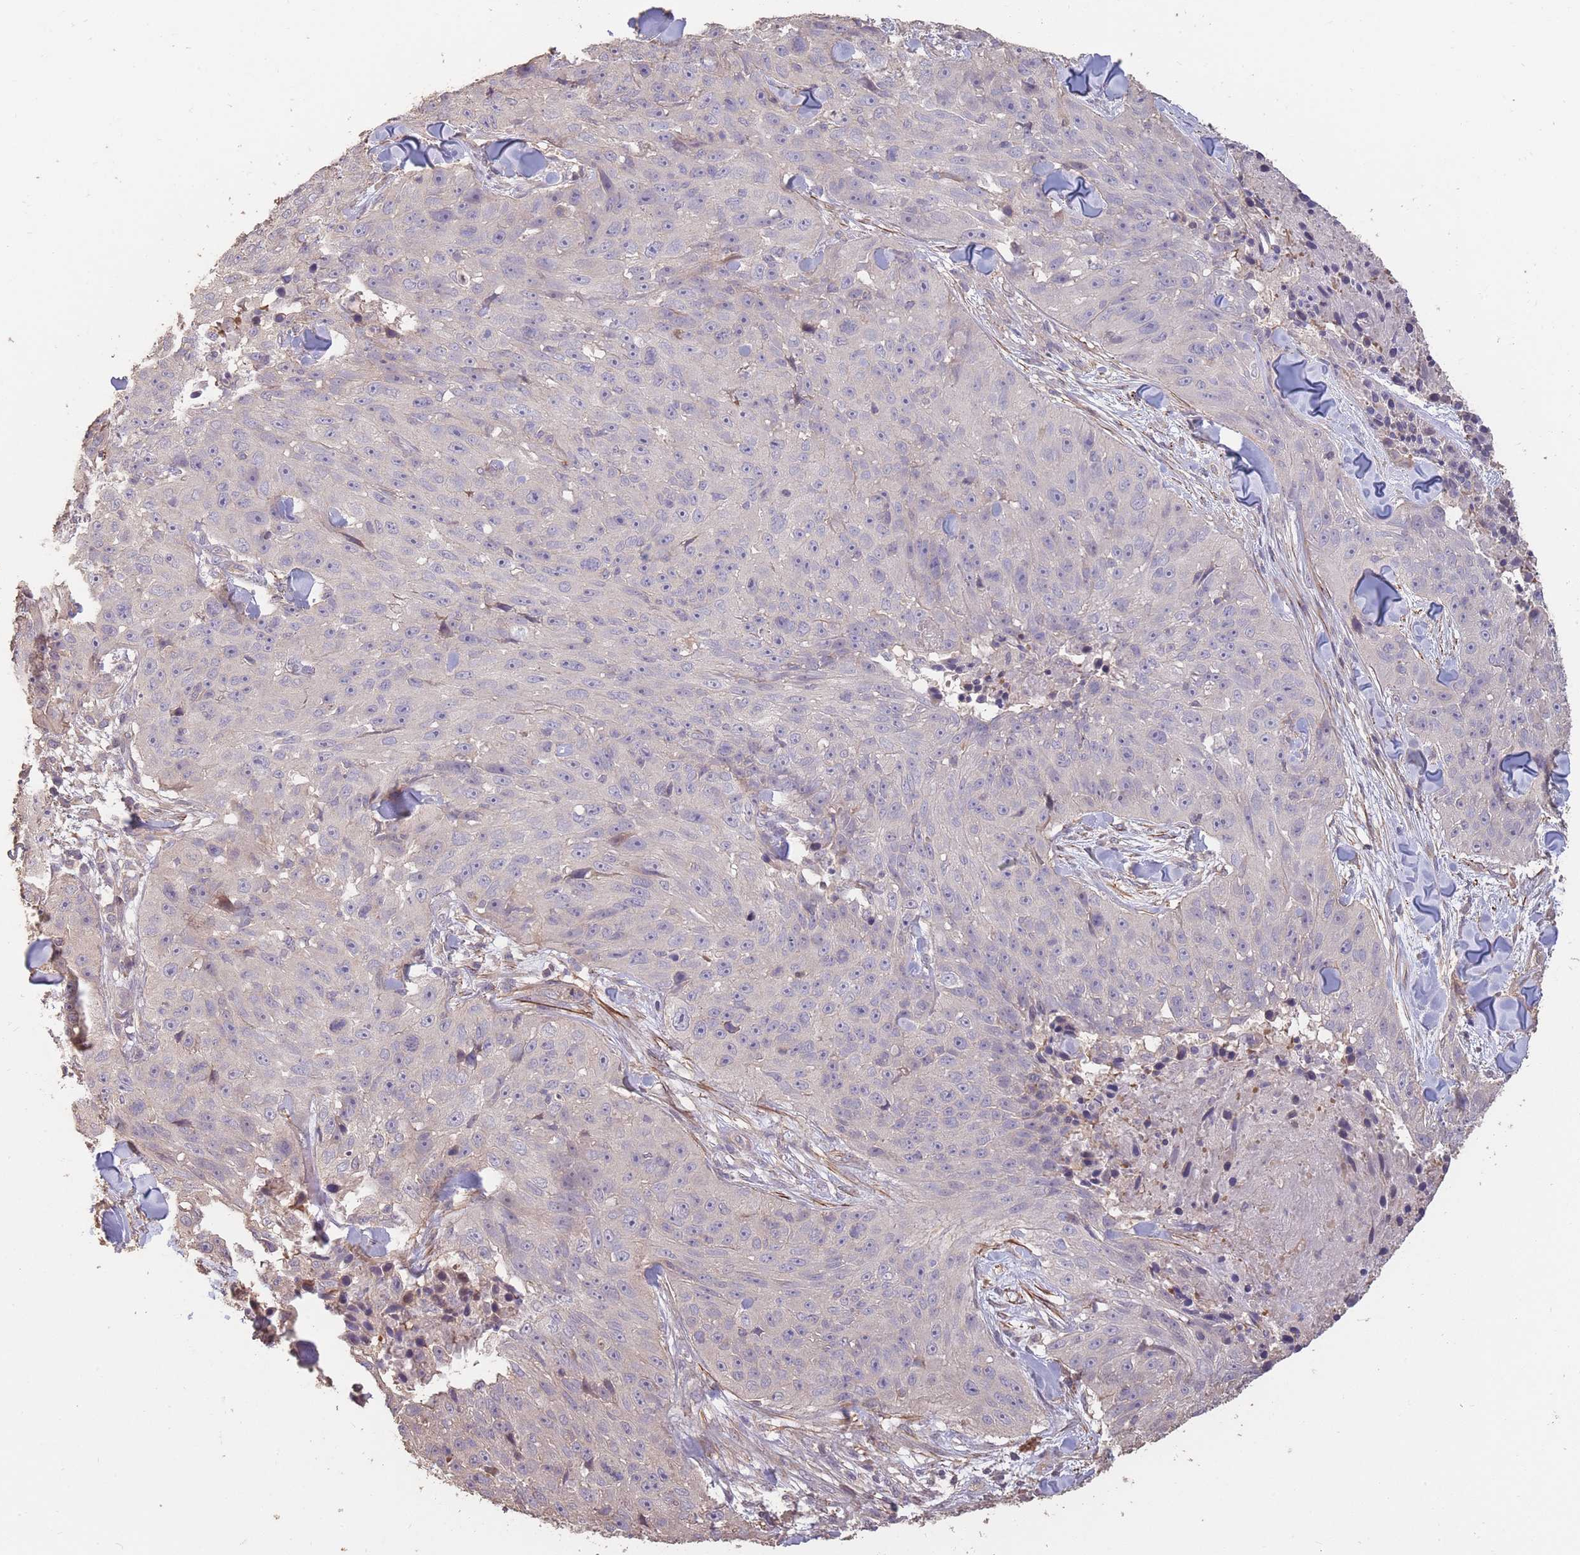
{"staining": {"intensity": "negative", "quantity": "none", "location": "none"}, "tissue": "skin cancer", "cell_type": "Tumor cells", "image_type": "cancer", "snomed": [{"axis": "morphology", "description": "Squamous cell carcinoma, NOS"}, {"axis": "topography", "description": "Skin"}], "caption": "The immunohistochemistry (IHC) micrograph has no significant expression in tumor cells of skin squamous cell carcinoma tissue. Nuclei are stained in blue.", "gene": "NLRC4", "patient": {"sex": "female", "age": 87}}